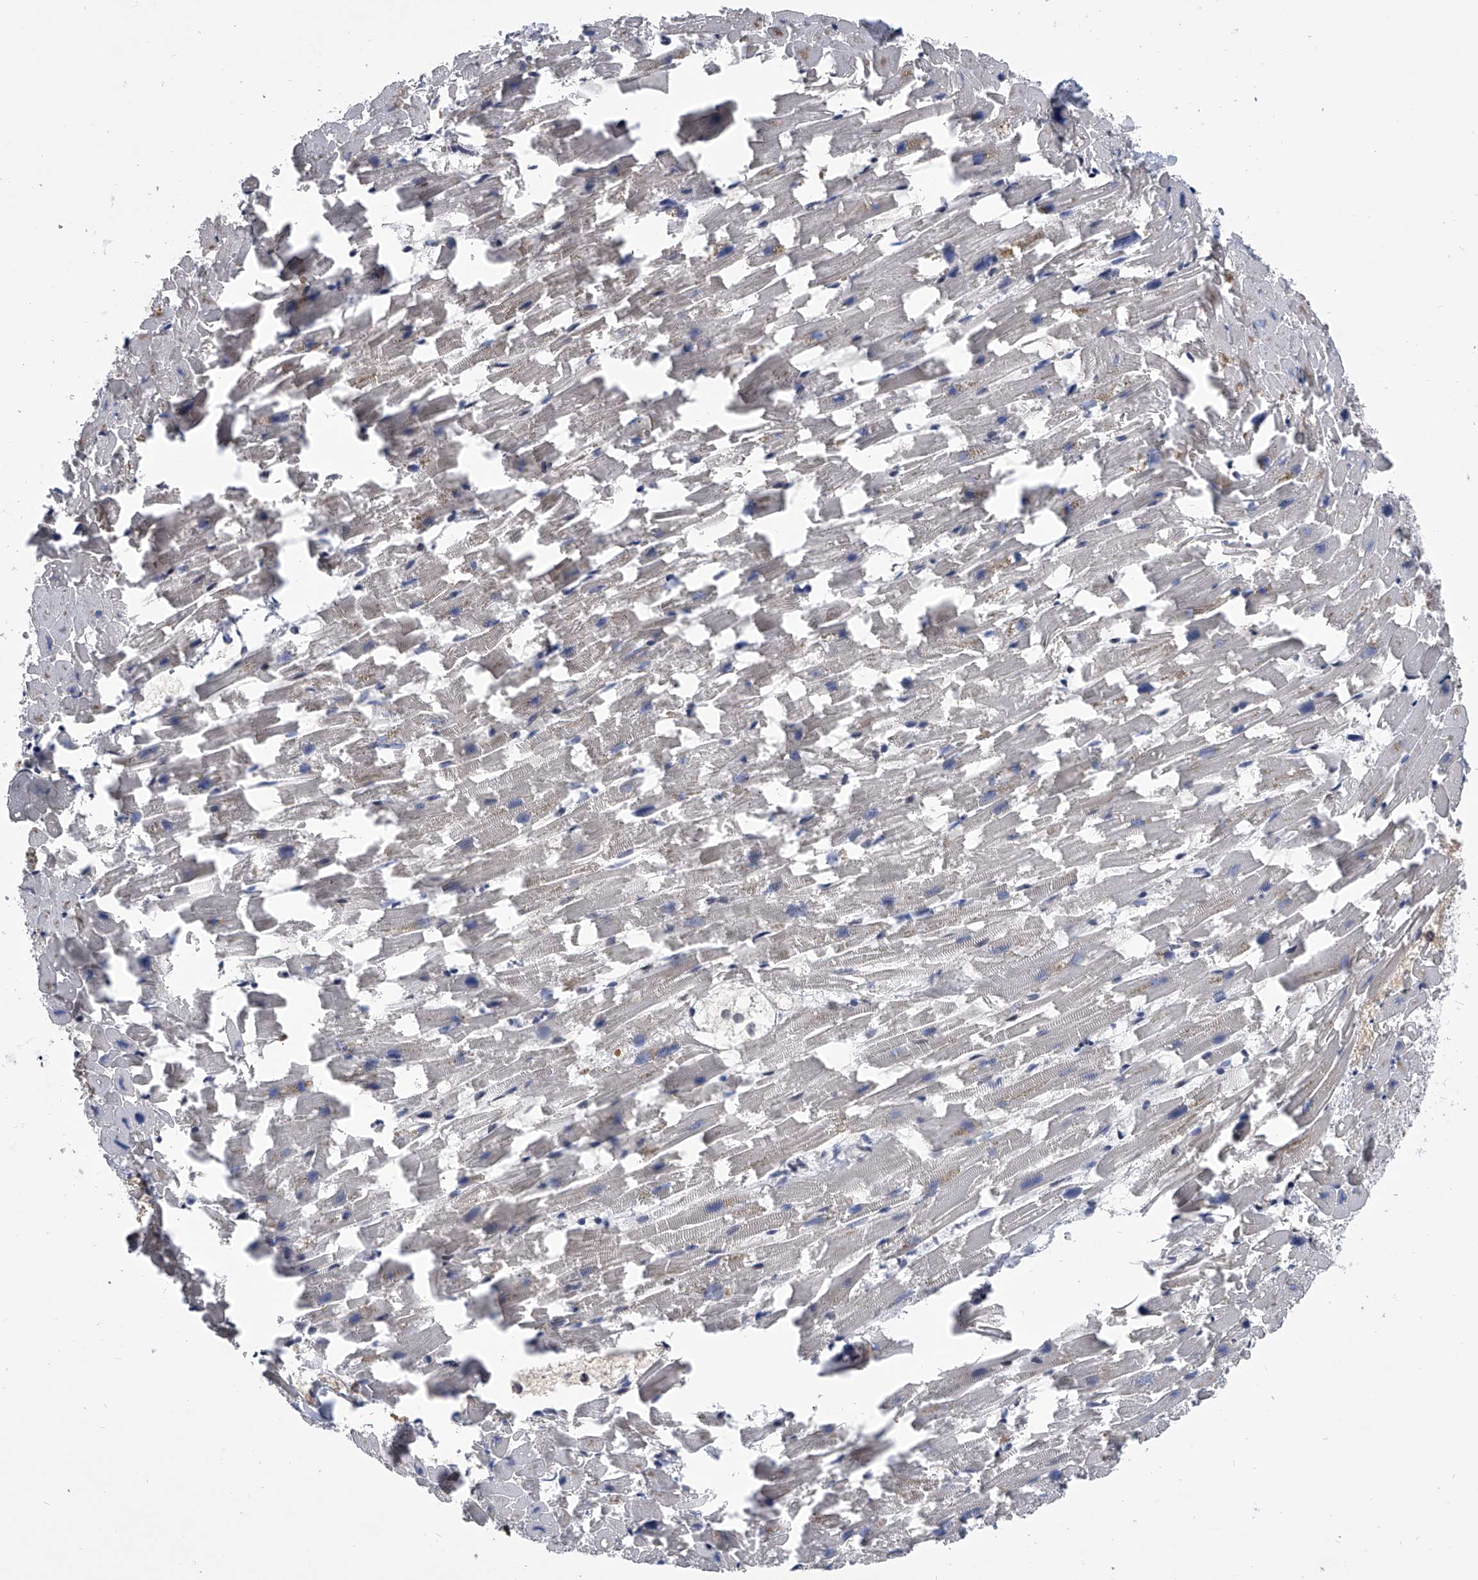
{"staining": {"intensity": "moderate", "quantity": "<25%", "location": "nuclear"}, "tissue": "heart muscle", "cell_type": "Cardiomyocytes", "image_type": "normal", "snomed": [{"axis": "morphology", "description": "Normal tissue, NOS"}, {"axis": "topography", "description": "Heart"}], "caption": "Cardiomyocytes show low levels of moderate nuclear expression in approximately <25% of cells in normal heart muscle.", "gene": "SIM2", "patient": {"sex": "female", "age": 64}}